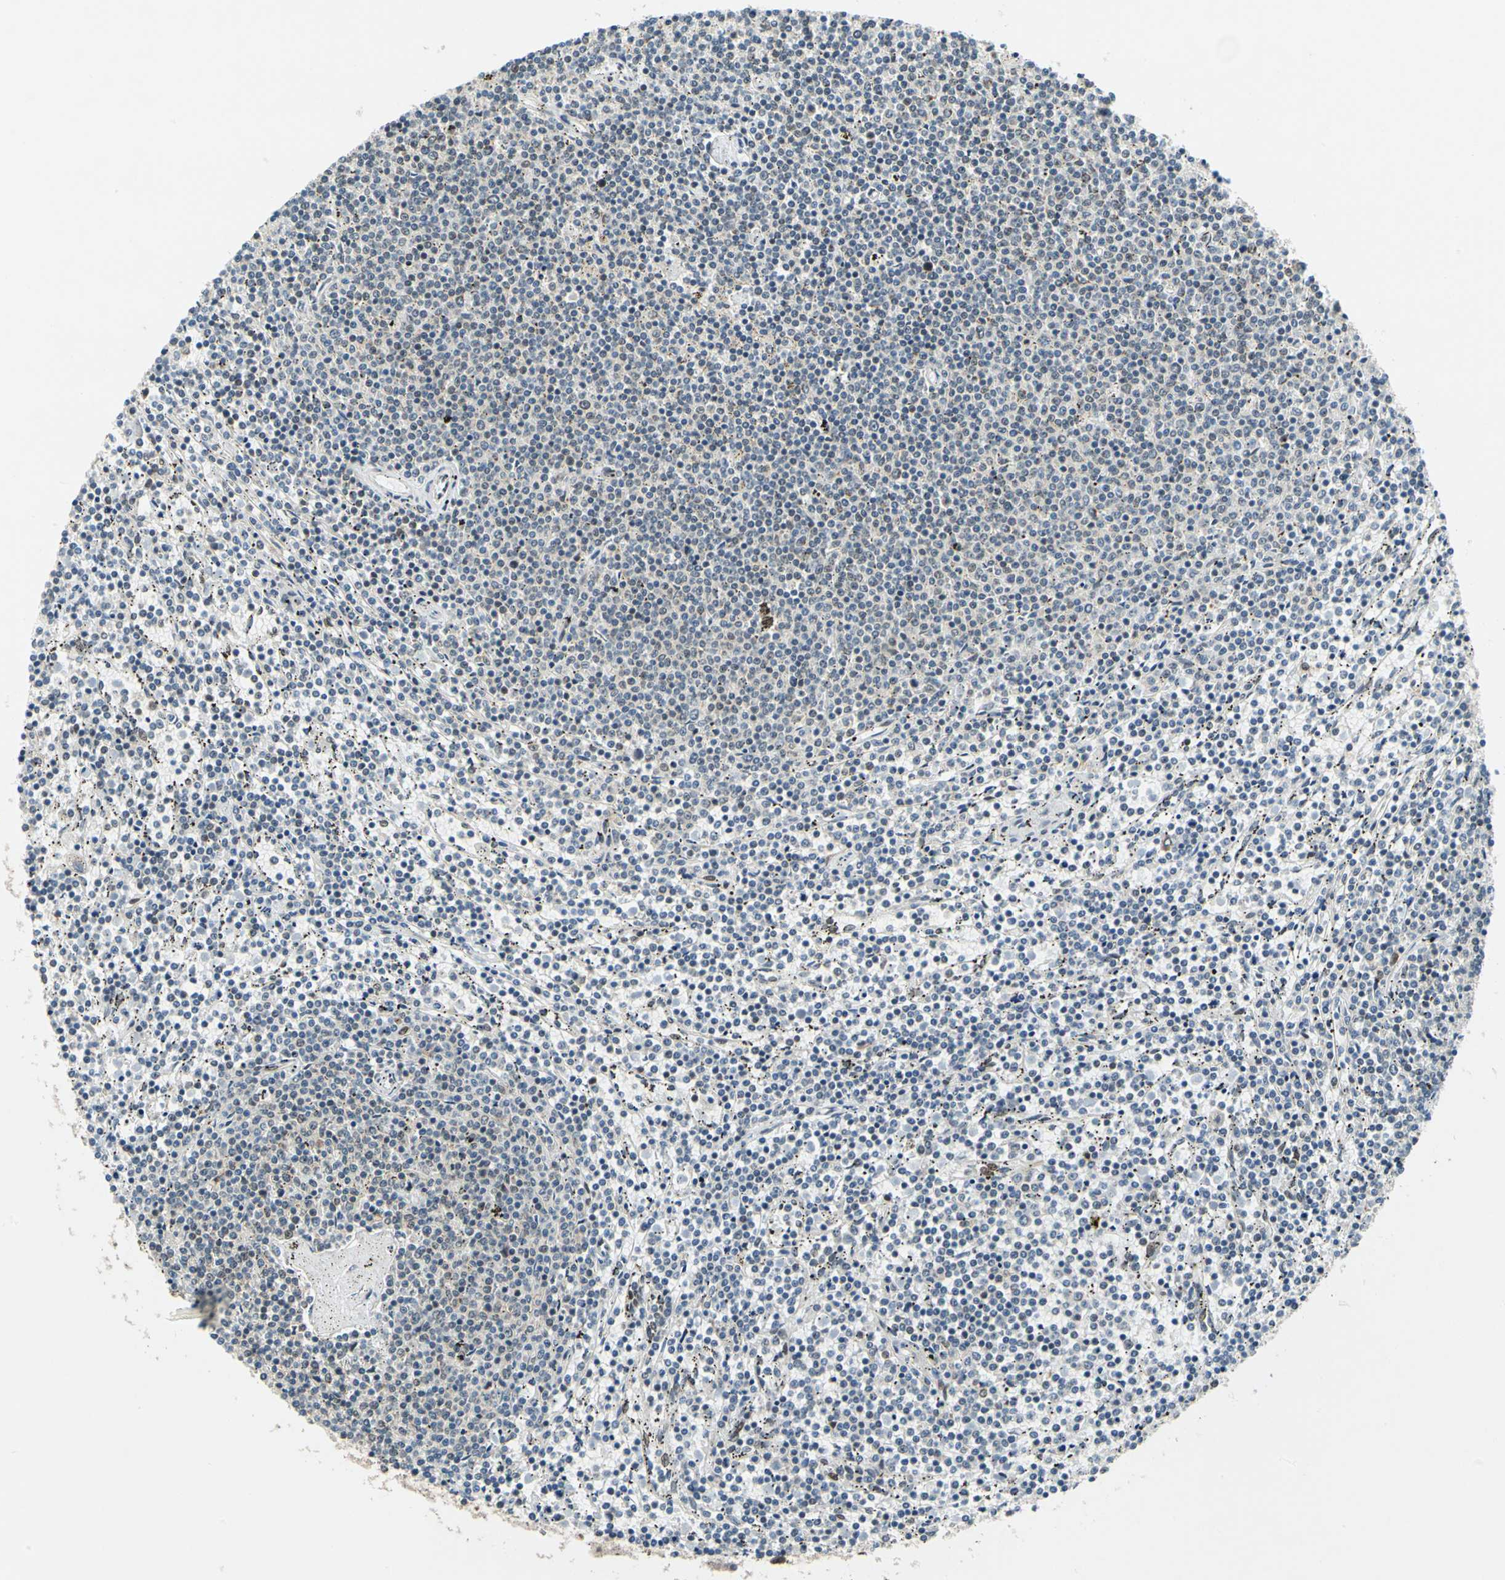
{"staining": {"intensity": "weak", "quantity": "25%-75%", "location": "cytoplasmic/membranous"}, "tissue": "lymphoma", "cell_type": "Tumor cells", "image_type": "cancer", "snomed": [{"axis": "morphology", "description": "Malignant lymphoma, non-Hodgkin's type, Low grade"}, {"axis": "topography", "description": "Spleen"}], "caption": "Approximately 25%-75% of tumor cells in human malignant lymphoma, non-Hodgkin's type (low-grade) exhibit weak cytoplasmic/membranous protein staining as visualized by brown immunohistochemical staining.", "gene": "POGZ", "patient": {"sex": "female", "age": 50}}